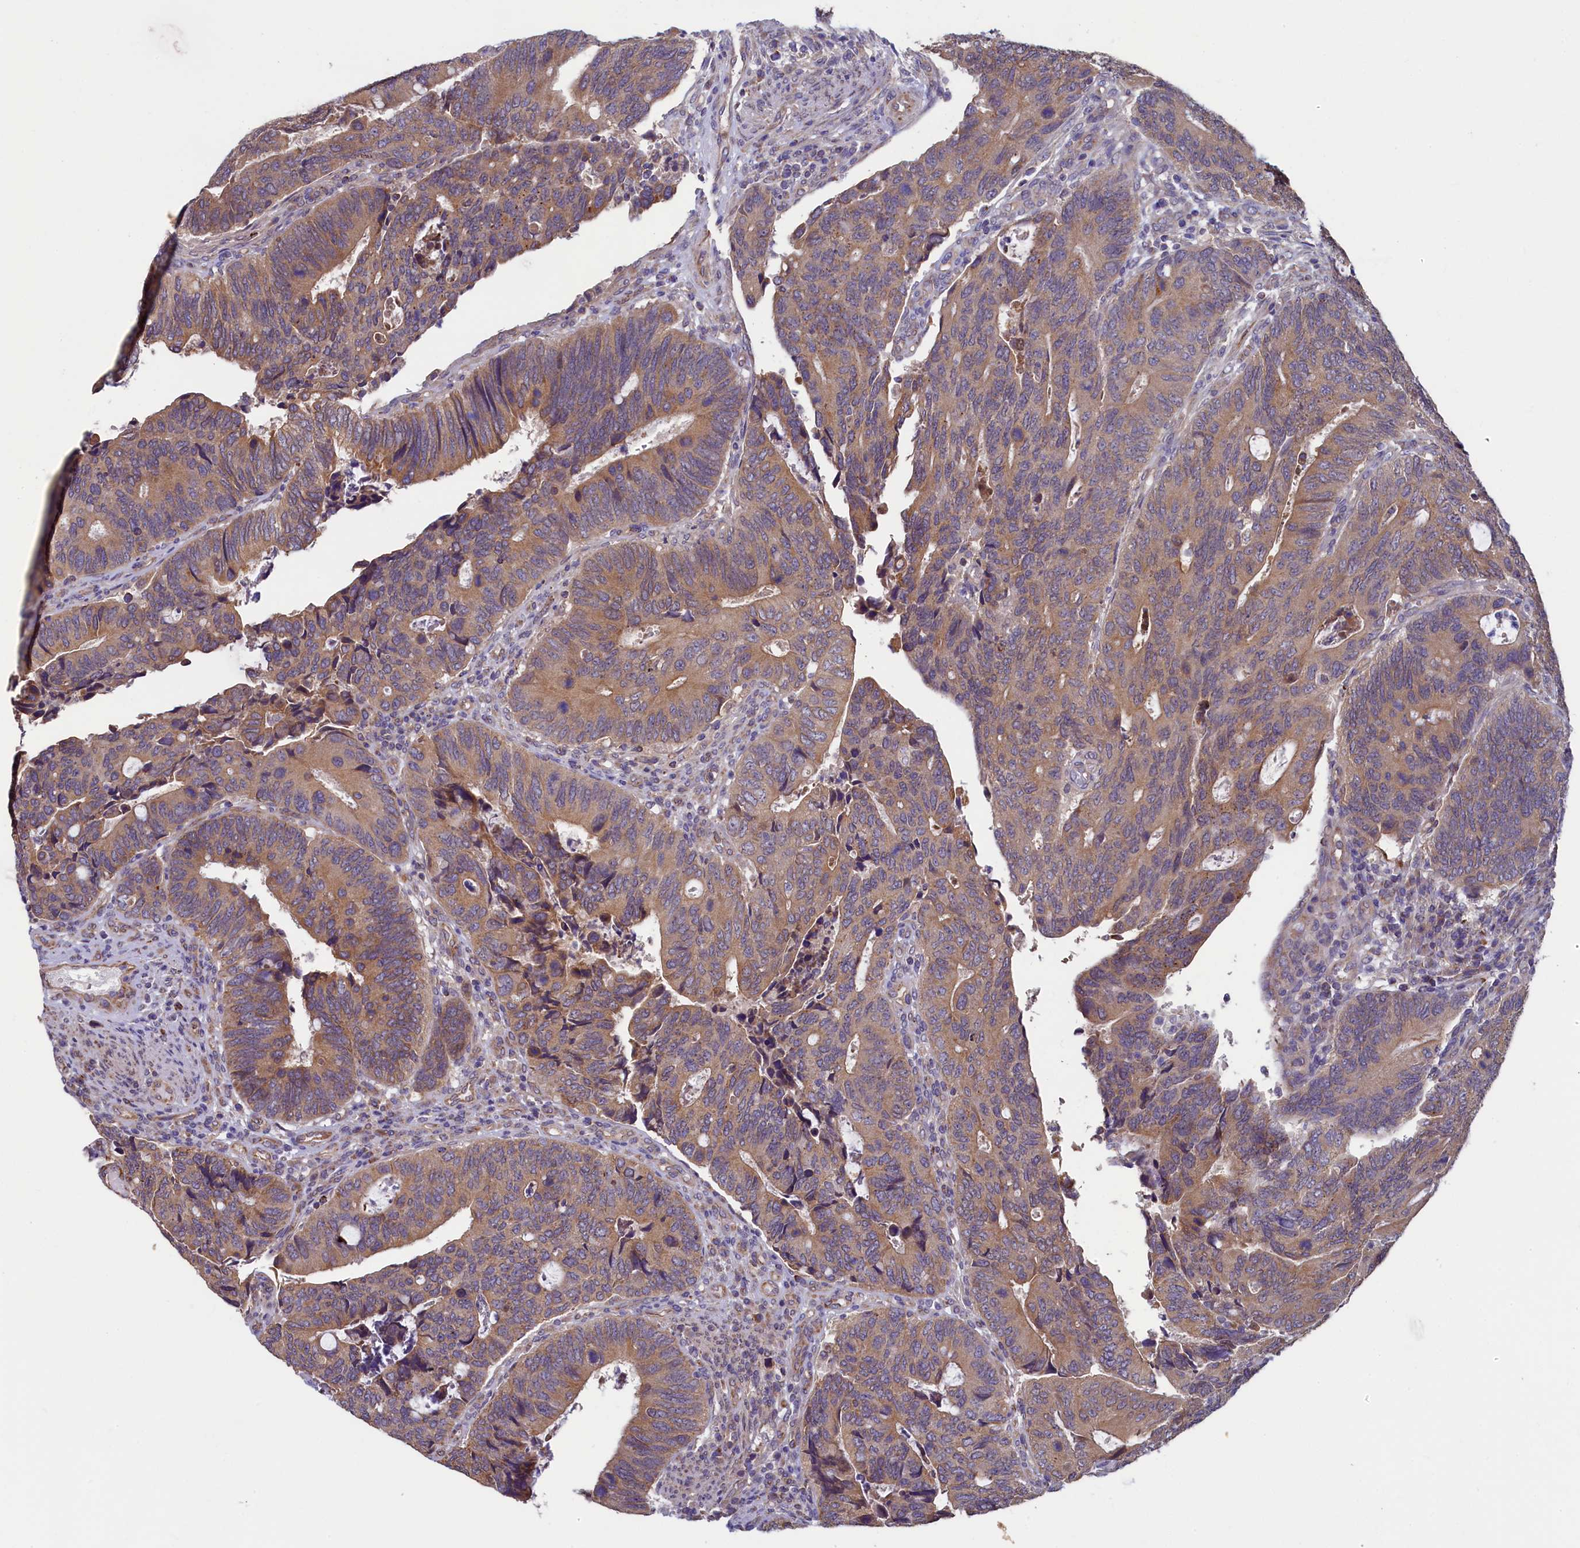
{"staining": {"intensity": "moderate", "quantity": ">75%", "location": "cytoplasmic/membranous"}, "tissue": "colorectal cancer", "cell_type": "Tumor cells", "image_type": "cancer", "snomed": [{"axis": "morphology", "description": "Adenocarcinoma, NOS"}, {"axis": "topography", "description": "Colon"}], "caption": "Colorectal cancer tissue exhibits moderate cytoplasmic/membranous expression in approximately >75% of tumor cells", "gene": "SPATA2L", "patient": {"sex": "male", "age": 87}}